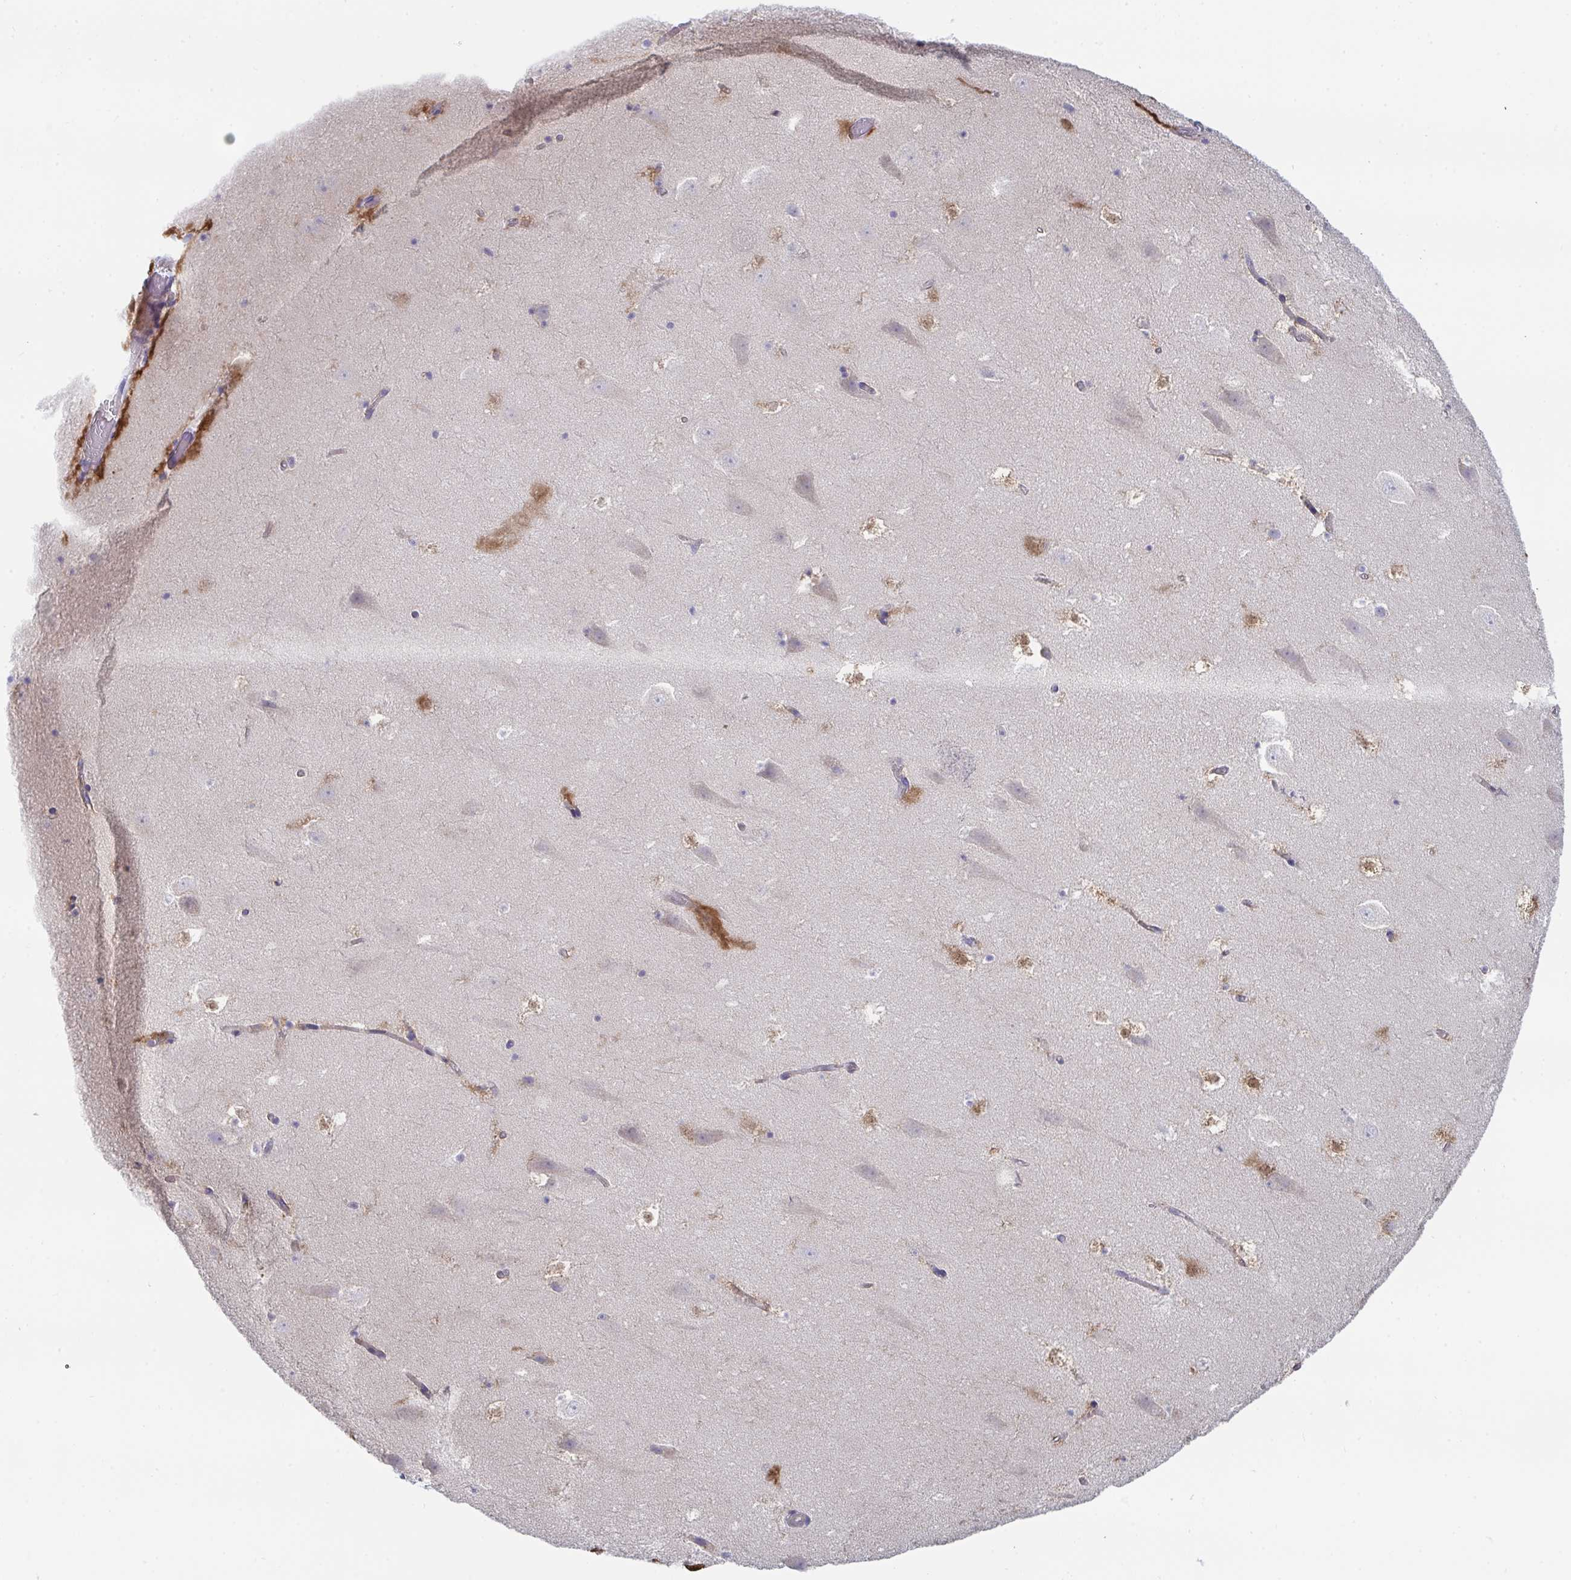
{"staining": {"intensity": "negative", "quantity": "none", "location": "none"}, "tissue": "hippocampus", "cell_type": "Glial cells", "image_type": "normal", "snomed": [{"axis": "morphology", "description": "Normal tissue, NOS"}, {"axis": "topography", "description": "Hippocampus"}], "caption": "This is an IHC micrograph of unremarkable human hippocampus. There is no positivity in glial cells.", "gene": "P2RX3", "patient": {"sex": "female", "age": 42}}